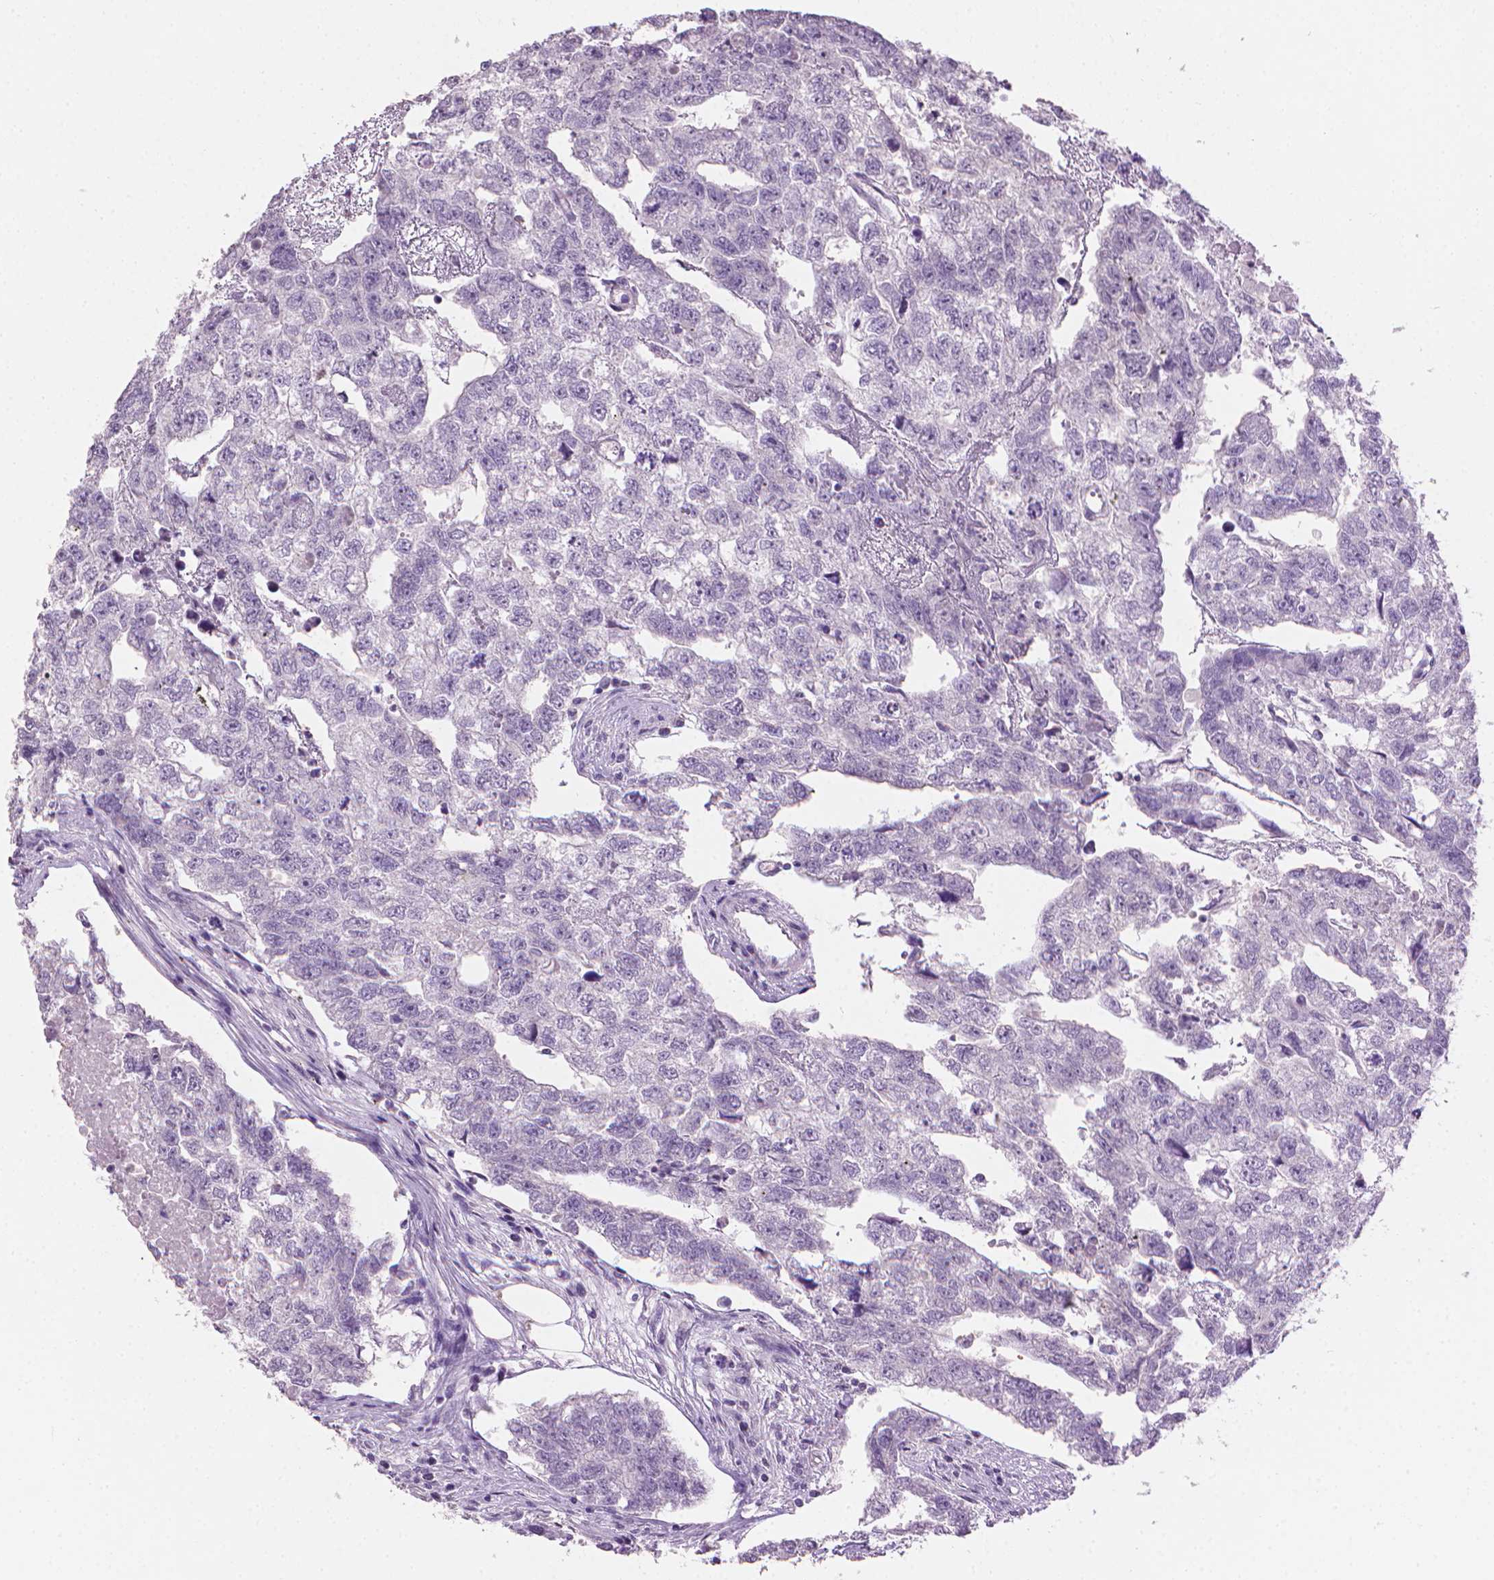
{"staining": {"intensity": "negative", "quantity": "none", "location": "none"}, "tissue": "testis cancer", "cell_type": "Tumor cells", "image_type": "cancer", "snomed": [{"axis": "morphology", "description": "Carcinoma, Embryonal, NOS"}, {"axis": "morphology", "description": "Teratoma, malignant, NOS"}, {"axis": "topography", "description": "Testis"}], "caption": "Immunohistochemistry (IHC) of malignant teratoma (testis) shows no positivity in tumor cells. (DAB immunohistochemistry (IHC) with hematoxylin counter stain).", "gene": "MLANA", "patient": {"sex": "male", "age": 44}}